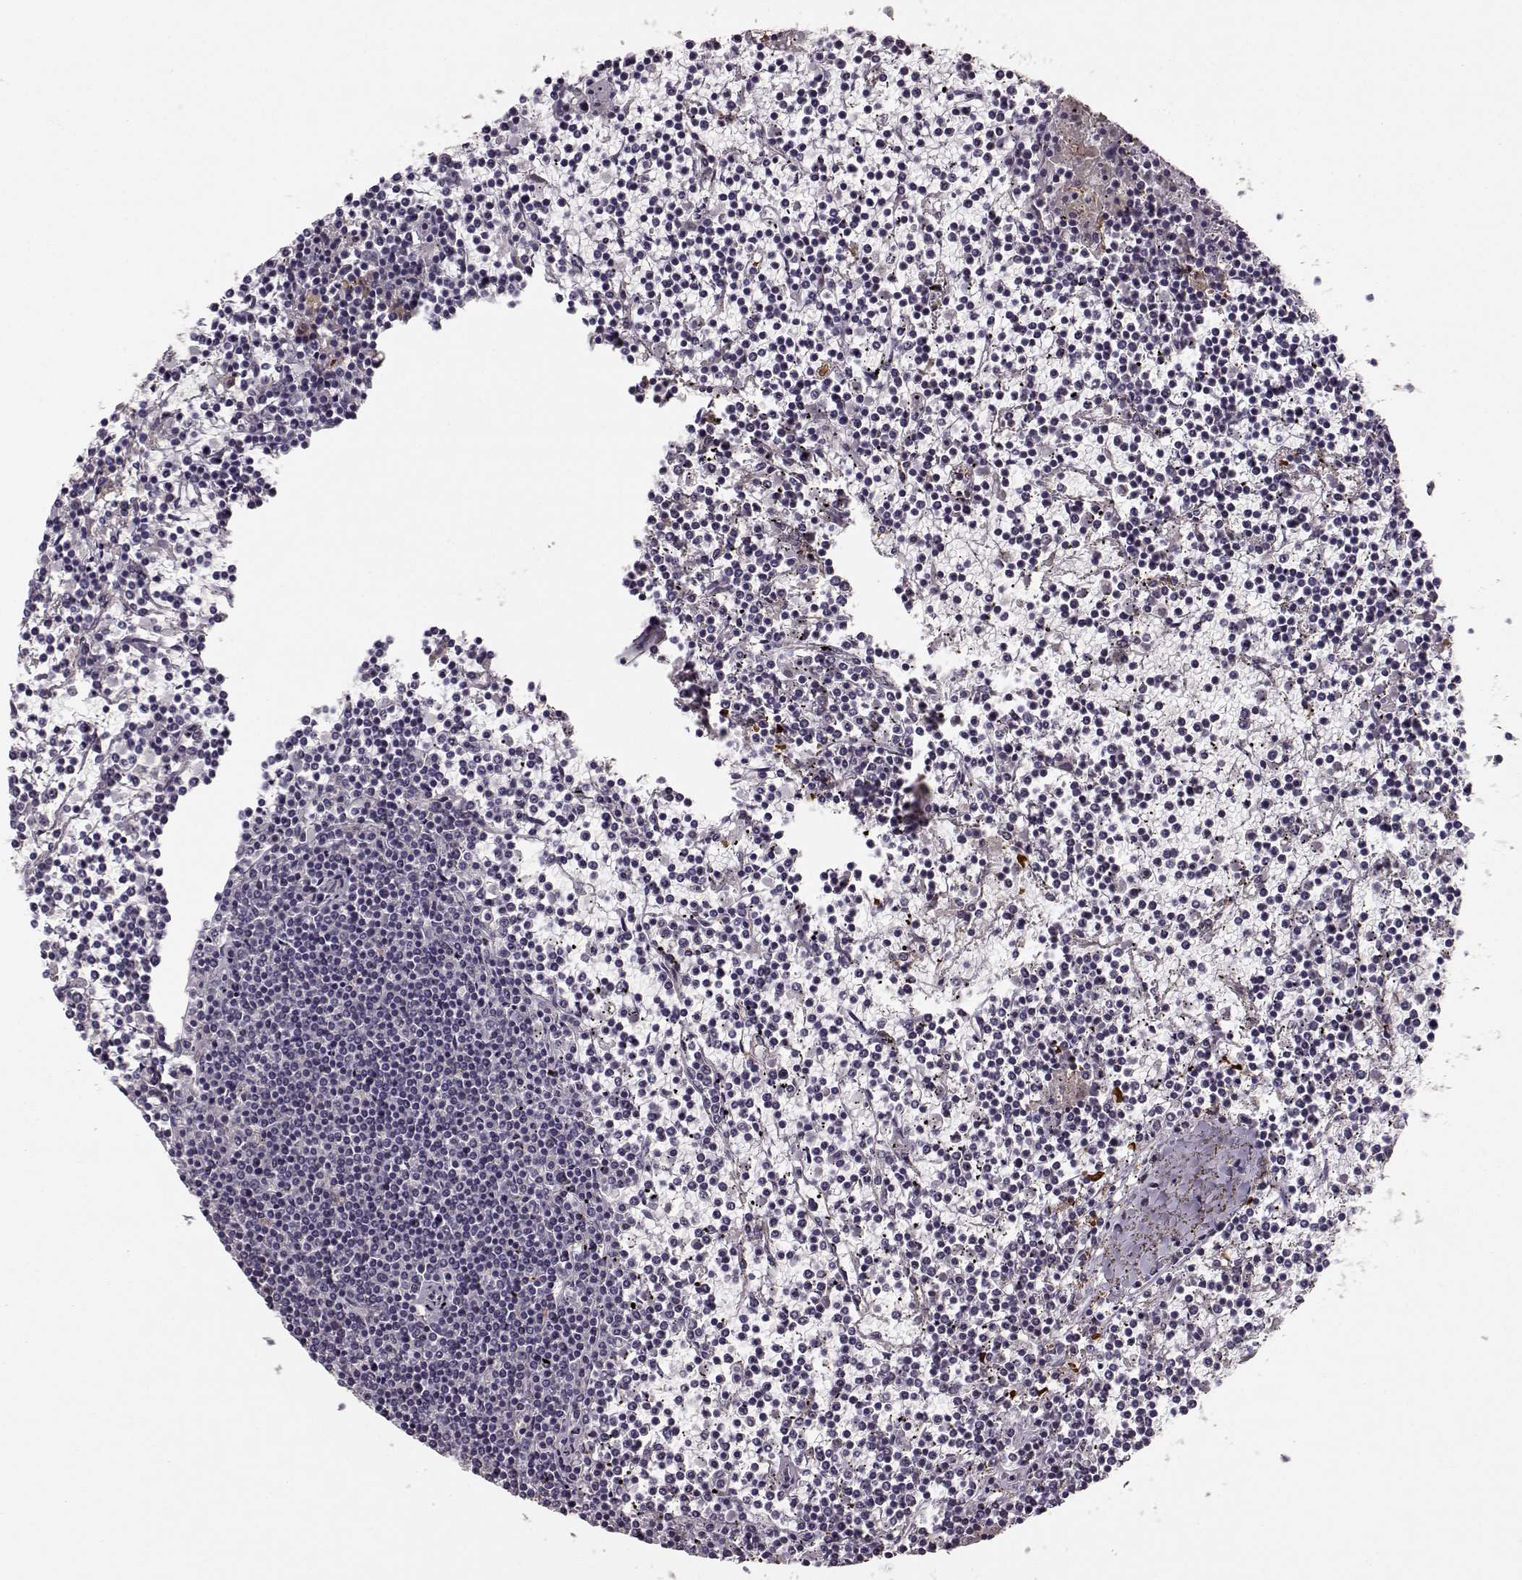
{"staining": {"intensity": "negative", "quantity": "none", "location": "none"}, "tissue": "lymphoma", "cell_type": "Tumor cells", "image_type": "cancer", "snomed": [{"axis": "morphology", "description": "Malignant lymphoma, non-Hodgkin's type, Low grade"}, {"axis": "topography", "description": "Spleen"}], "caption": "IHC of lymphoma reveals no positivity in tumor cells.", "gene": "MTR", "patient": {"sex": "female", "age": 19}}